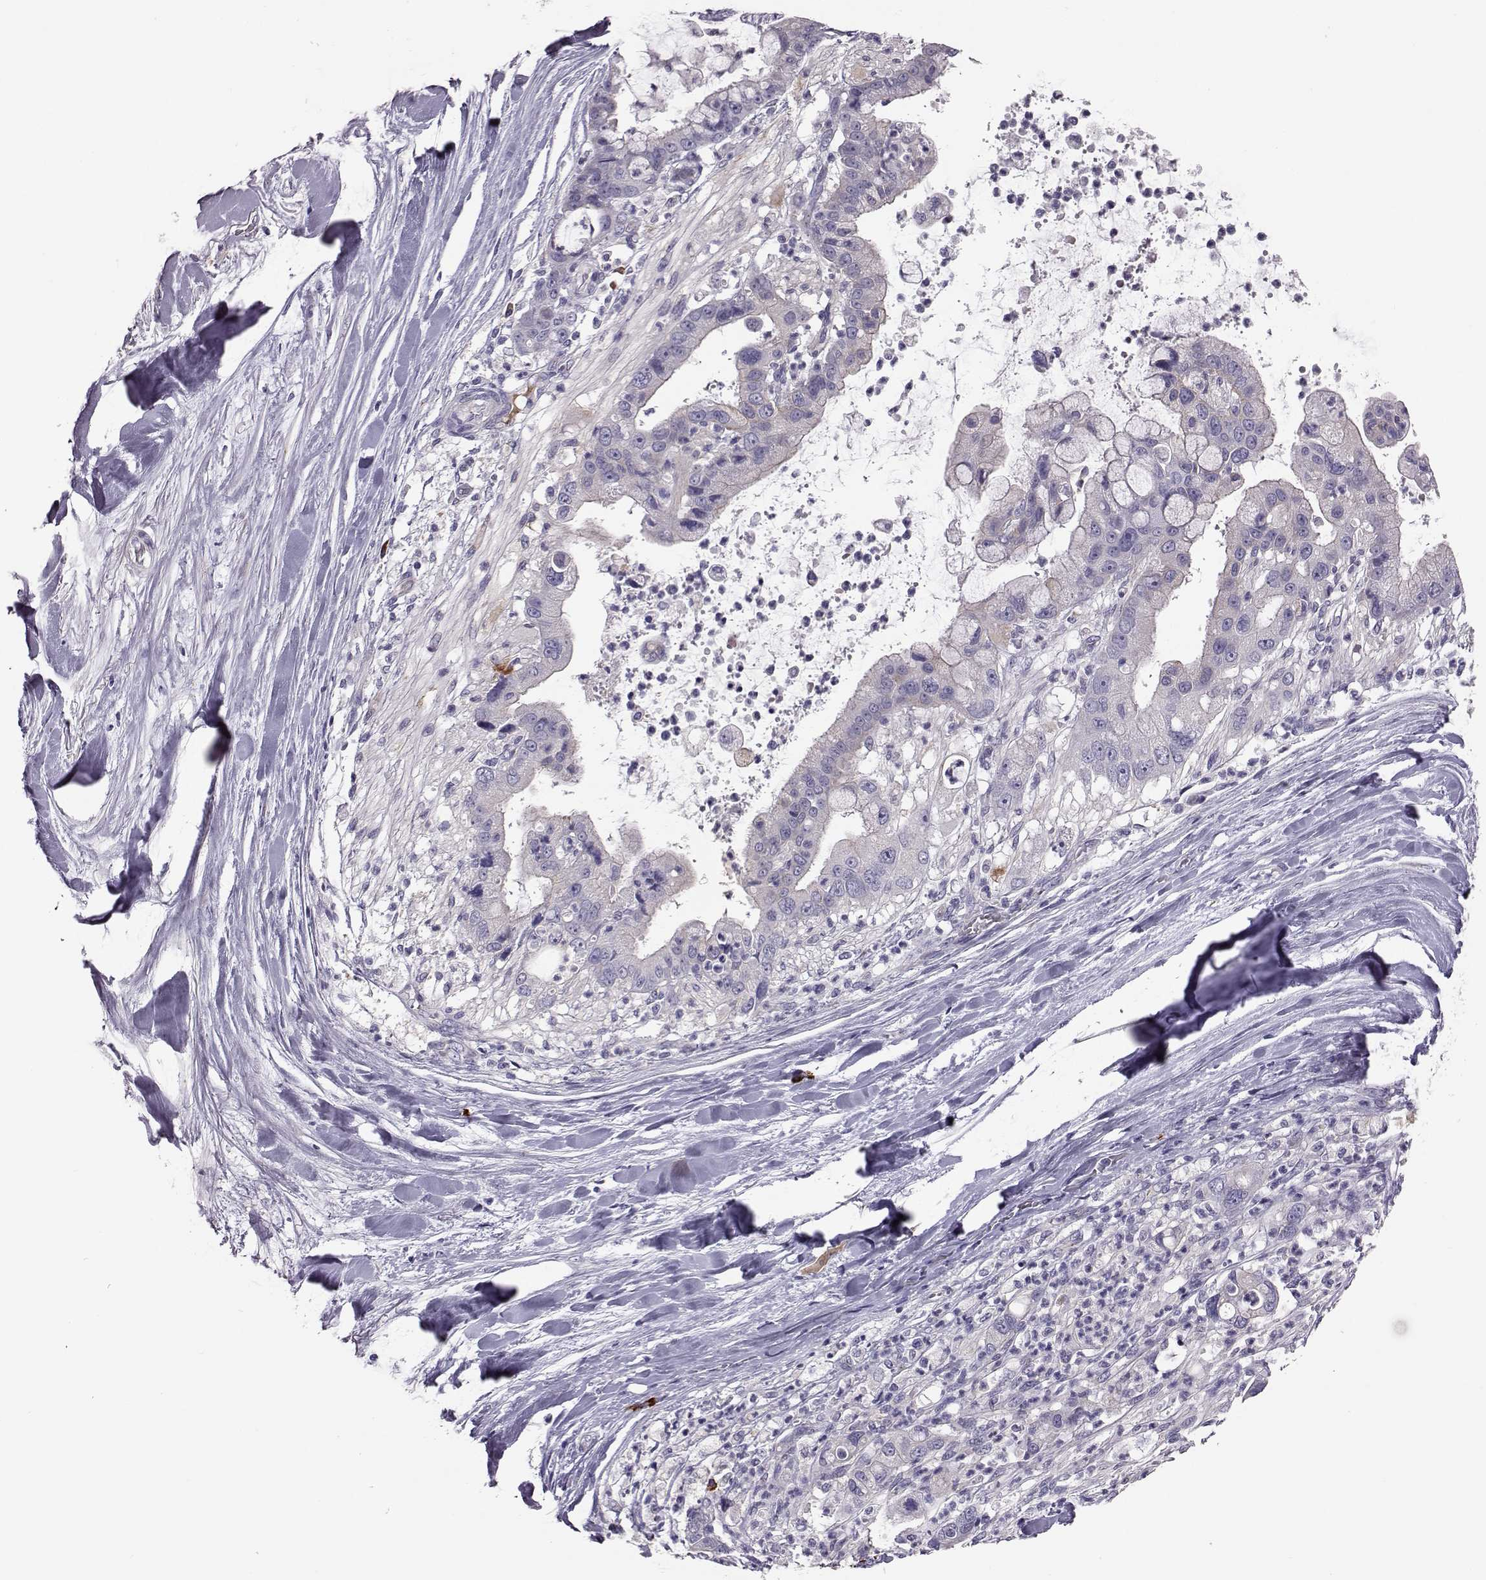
{"staining": {"intensity": "negative", "quantity": "none", "location": "none"}, "tissue": "liver cancer", "cell_type": "Tumor cells", "image_type": "cancer", "snomed": [{"axis": "morphology", "description": "Cholangiocarcinoma"}, {"axis": "topography", "description": "Liver"}], "caption": "This is an IHC photomicrograph of cholangiocarcinoma (liver). There is no expression in tumor cells.", "gene": "ADGRG5", "patient": {"sex": "female", "age": 54}}